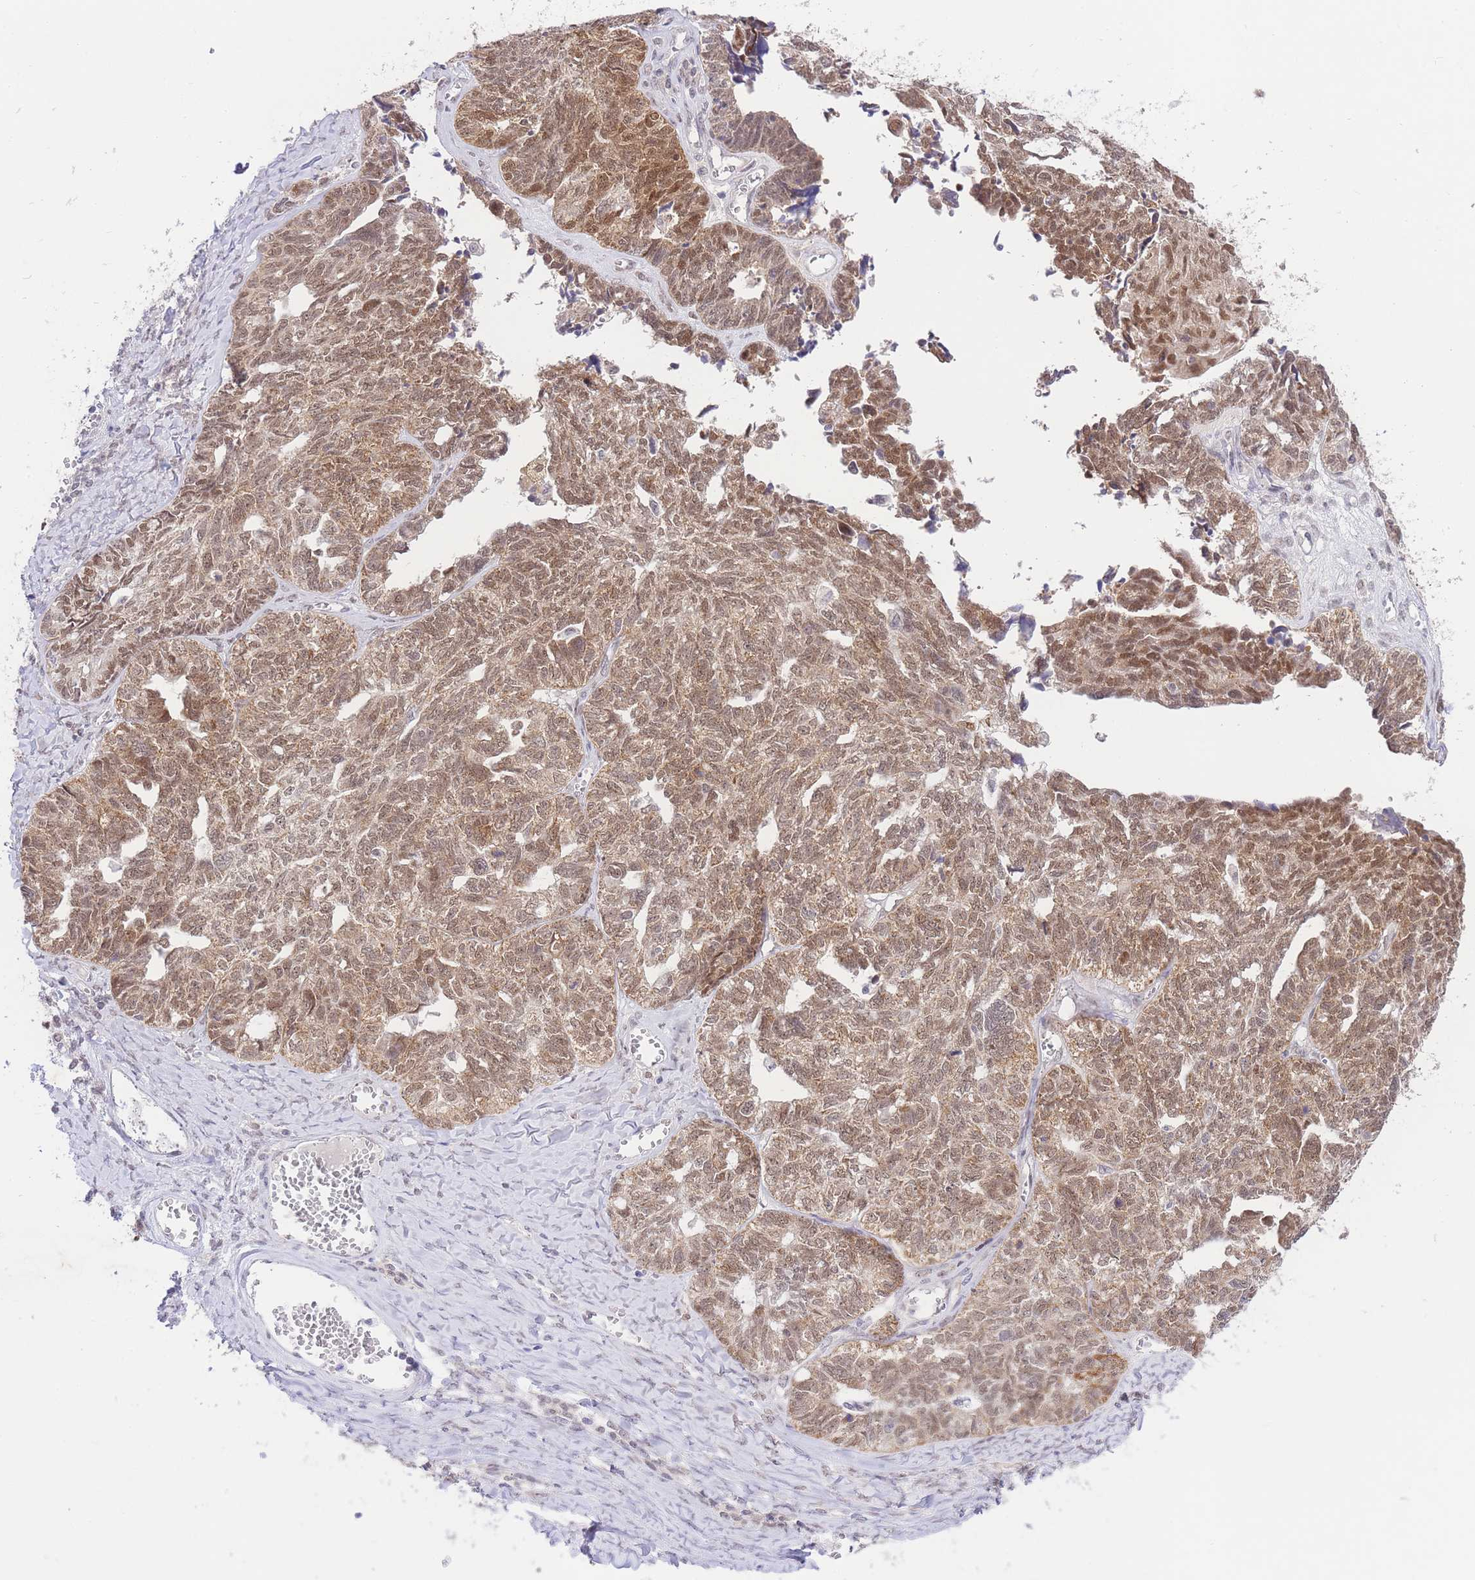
{"staining": {"intensity": "moderate", "quantity": ">75%", "location": "cytoplasmic/membranous,nuclear"}, "tissue": "ovarian cancer", "cell_type": "Tumor cells", "image_type": "cancer", "snomed": [{"axis": "morphology", "description": "Cystadenocarcinoma, serous, NOS"}, {"axis": "topography", "description": "Ovary"}], "caption": "About >75% of tumor cells in human ovarian cancer (serous cystadenocarcinoma) demonstrate moderate cytoplasmic/membranous and nuclear protein positivity as visualized by brown immunohistochemical staining.", "gene": "UBXN7", "patient": {"sex": "female", "age": 79}}